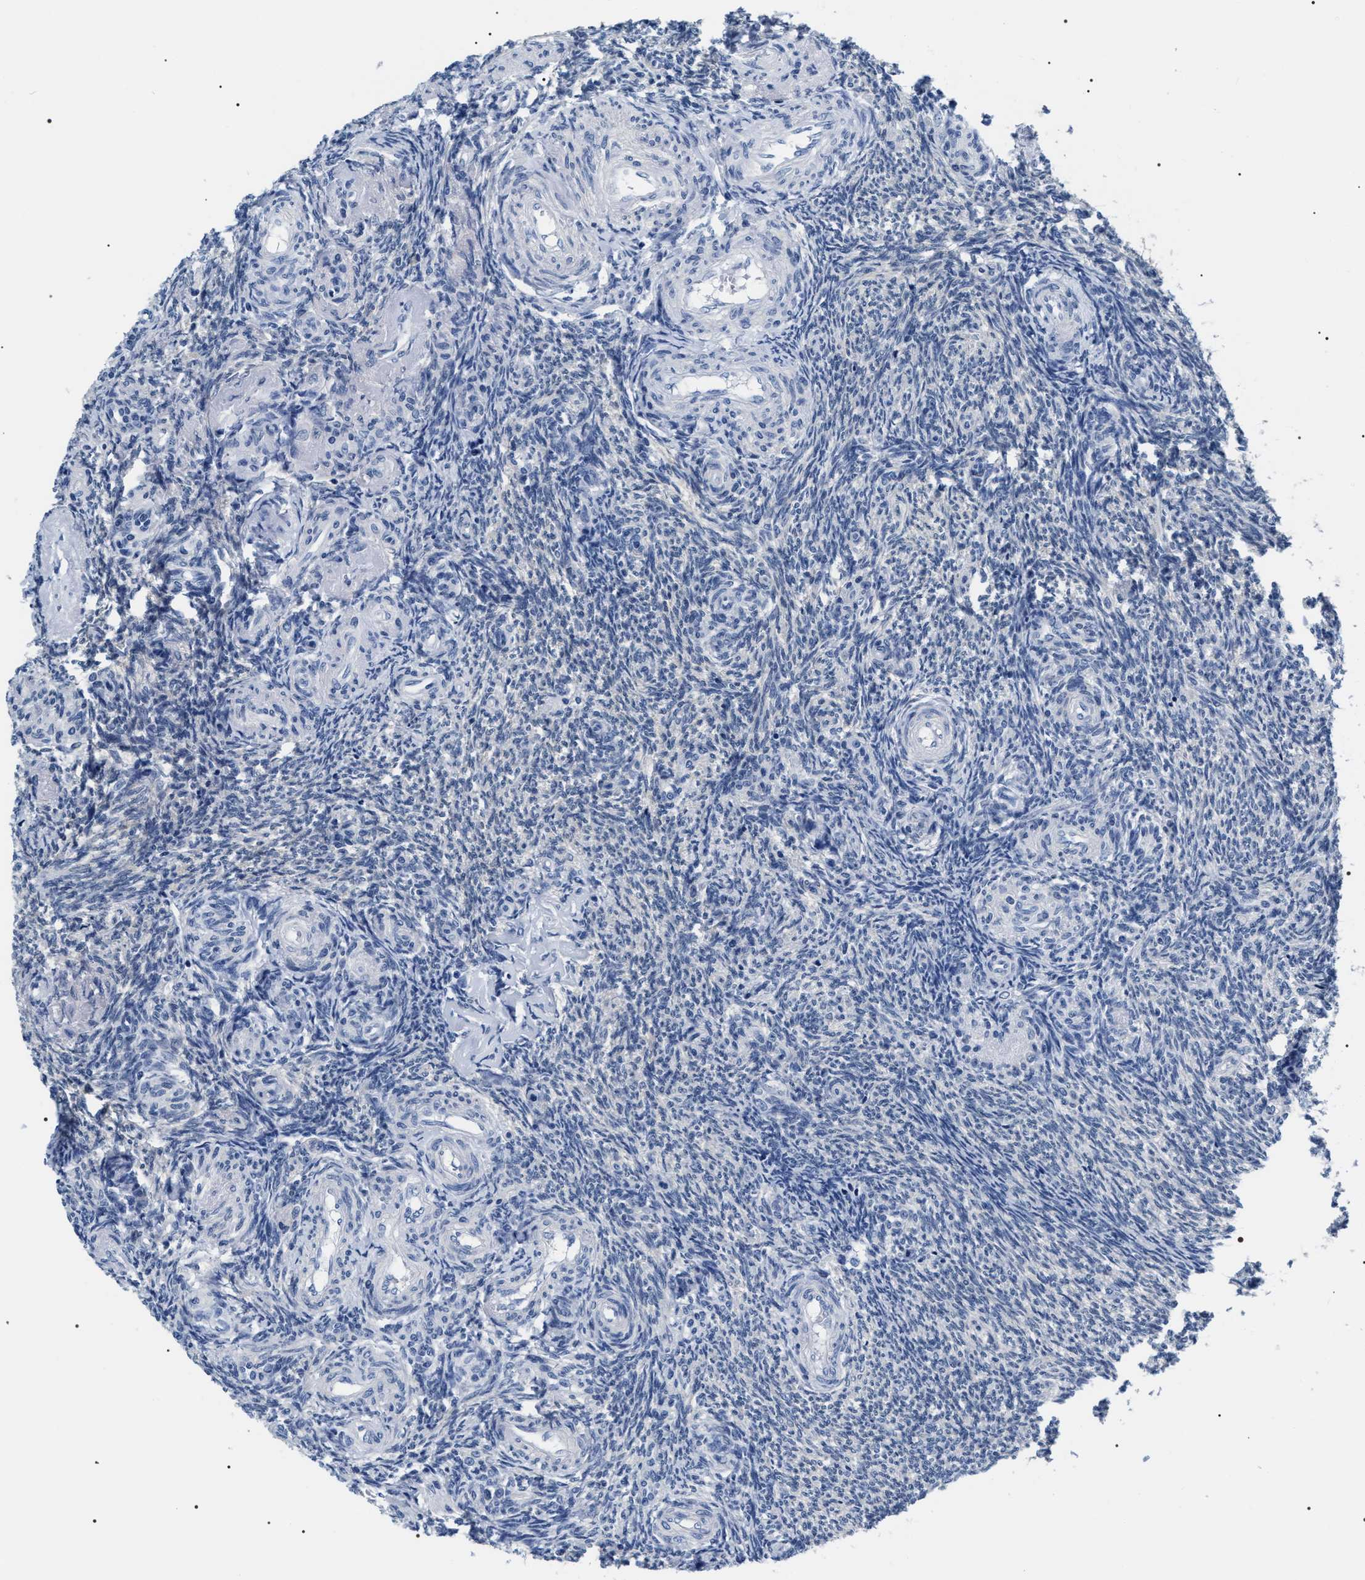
{"staining": {"intensity": "negative", "quantity": "none", "location": "none"}, "tissue": "ovary", "cell_type": "Follicle cells", "image_type": "normal", "snomed": [{"axis": "morphology", "description": "Normal tissue, NOS"}, {"axis": "topography", "description": "Ovary"}], "caption": "Follicle cells show no significant protein expression in benign ovary. (Stains: DAB immunohistochemistry (IHC) with hematoxylin counter stain, Microscopy: brightfield microscopy at high magnification).", "gene": "ADH4", "patient": {"sex": "female", "age": 41}}